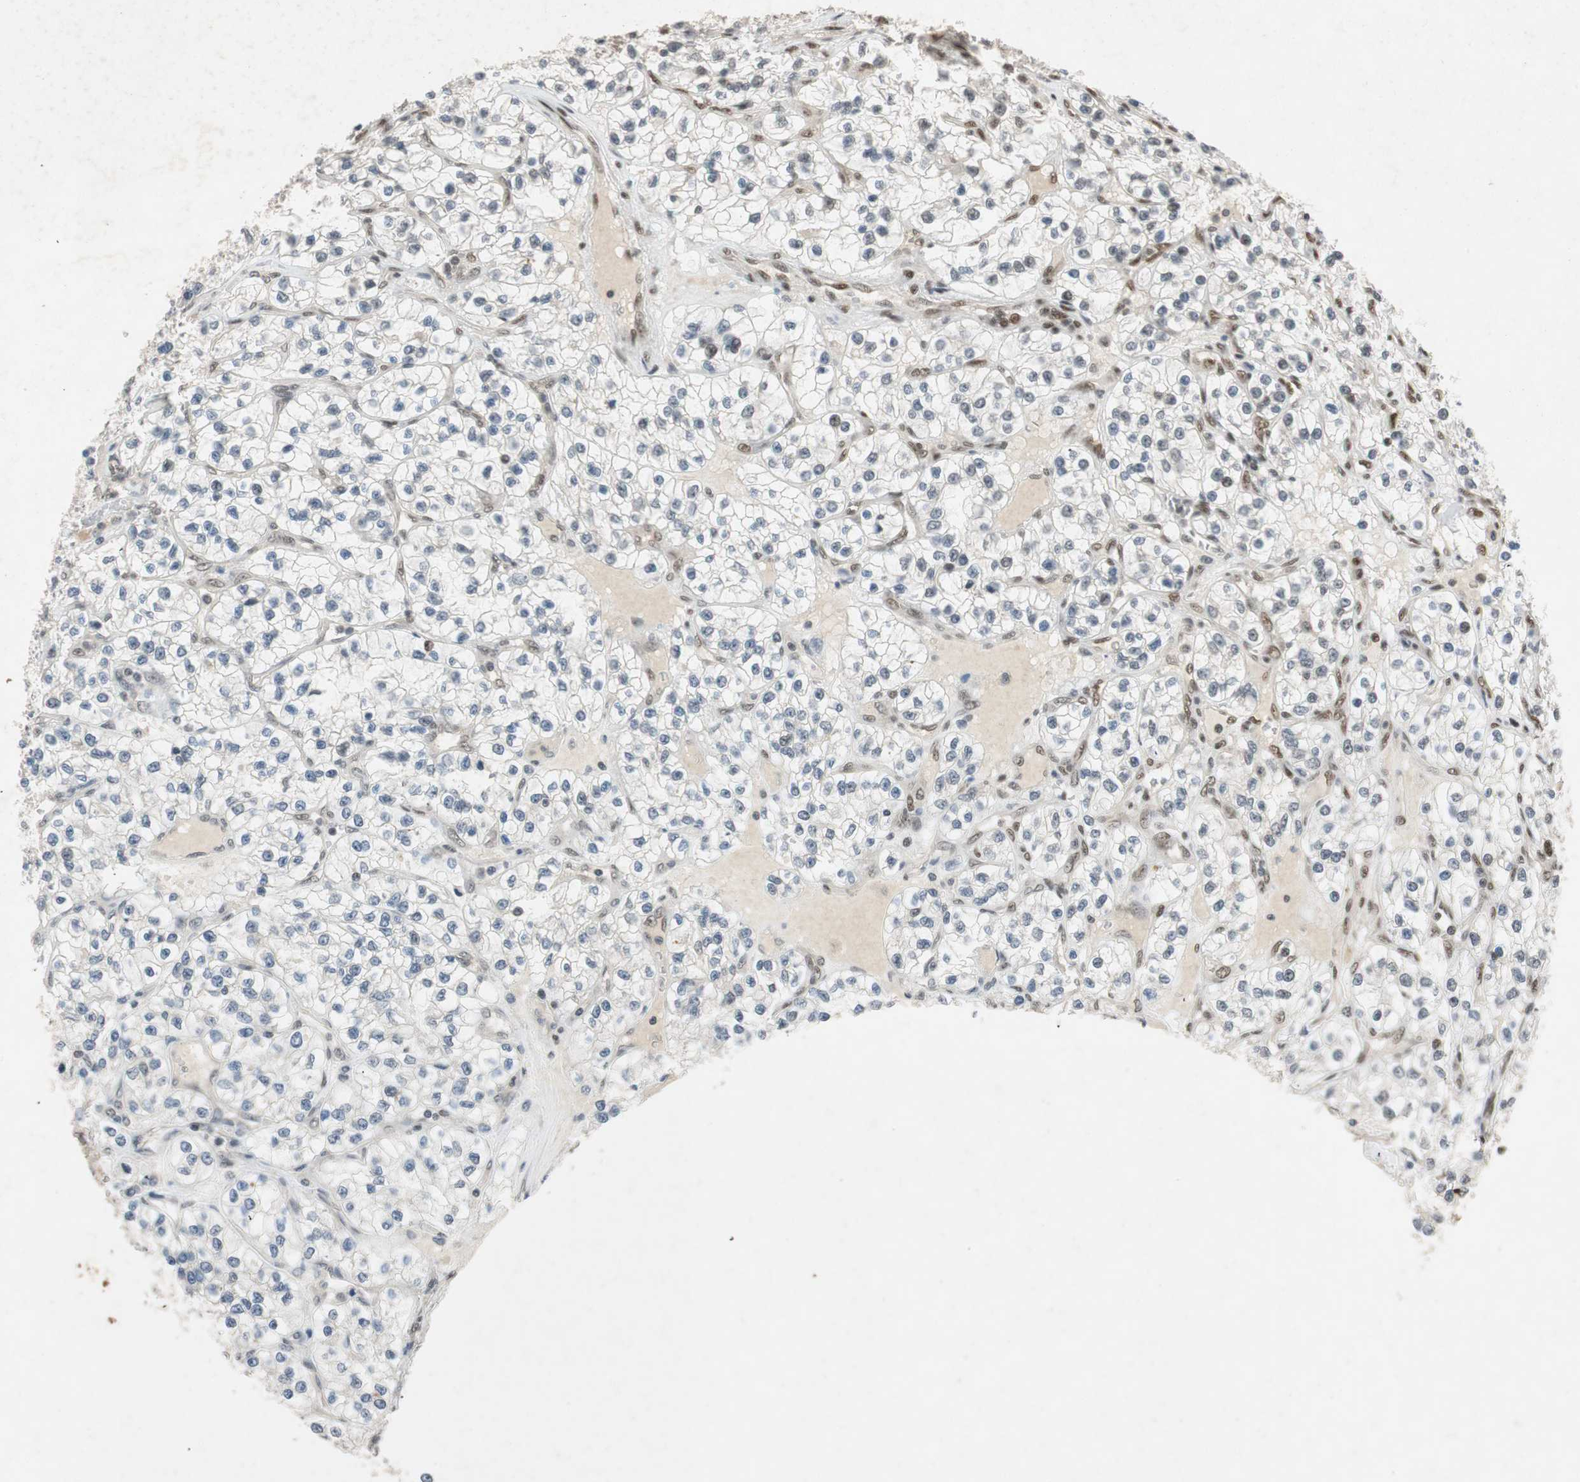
{"staining": {"intensity": "moderate", "quantity": ">75%", "location": "nuclear"}, "tissue": "renal cancer", "cell_type": "Tumor cells", "image_type": "cancer", "snomed": [{"axis": "morphology", "description": "Adenocarcinoma, NOS"}, {"axis": "topography", "description": "Kidney"}], "caption": "Moderate nuclear protein positivity is present in approximately >75% of tumor cells in adenocarcinoma (renal).", "gene": "NCBP3", "patient": {"sex": "female", "age": 57}}